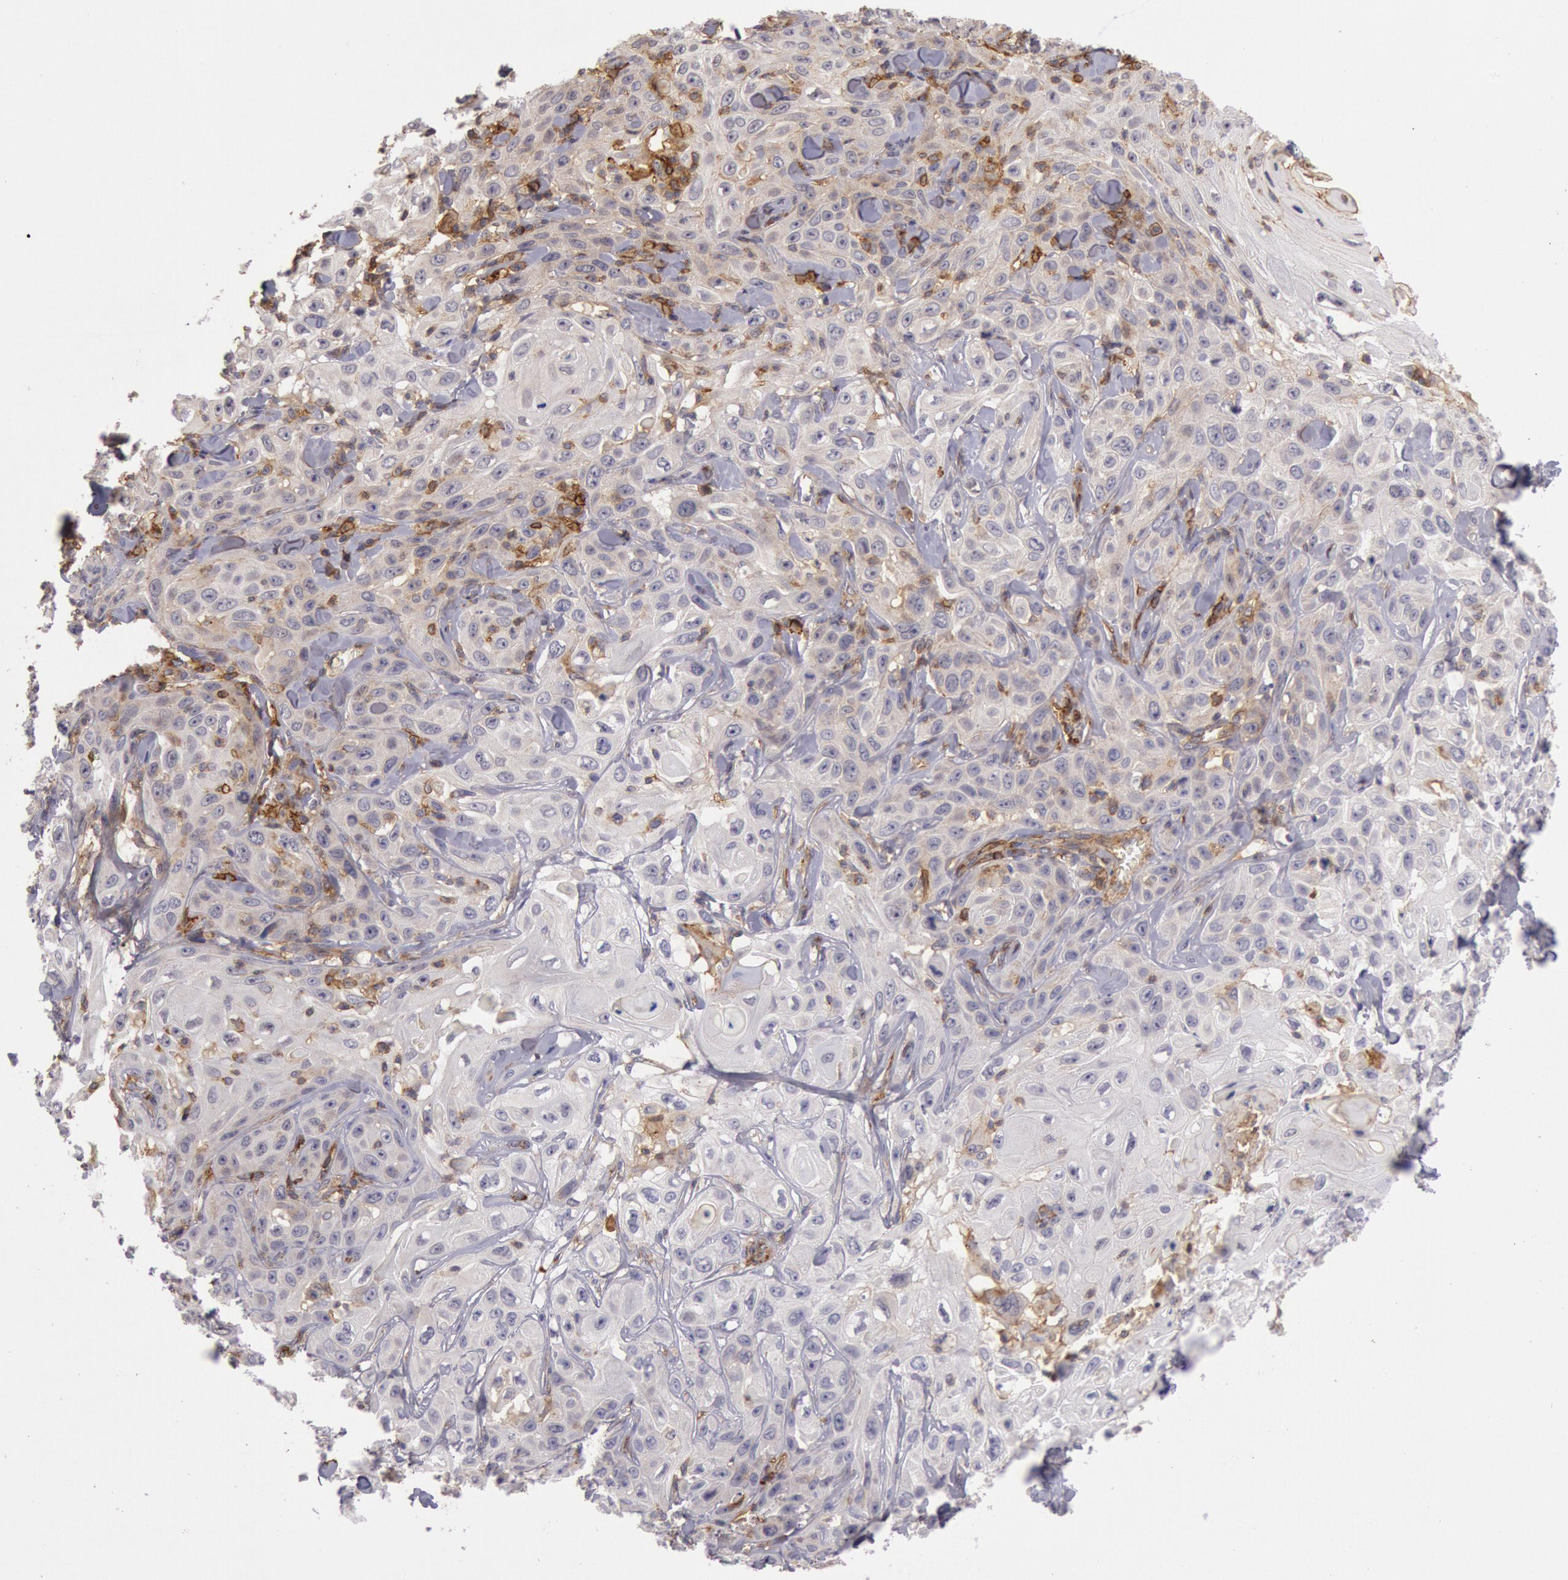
{"staining": {"intensity": "moderate", "quantity": ">75%", "location": "cytoplasmic/membranous"}, "tissue": "skin cancer", "cell_type": "Tumor cells", "image_type": "cancer", "snomed": [{"axis": "morphology", "description": "Squamous cell carcinoma, NOS"}, {"axis": "topography", "description": "Skin"}], "caption": "DAB immunohistochemical staining of human squamous cell carcinoma (skin) demonstrates moderate cytoplasmic/membranous protein expression in approximately >75% of tumor cells.", "gene": "TRIB2", "patient": {"sex": "male", "age": 84}}